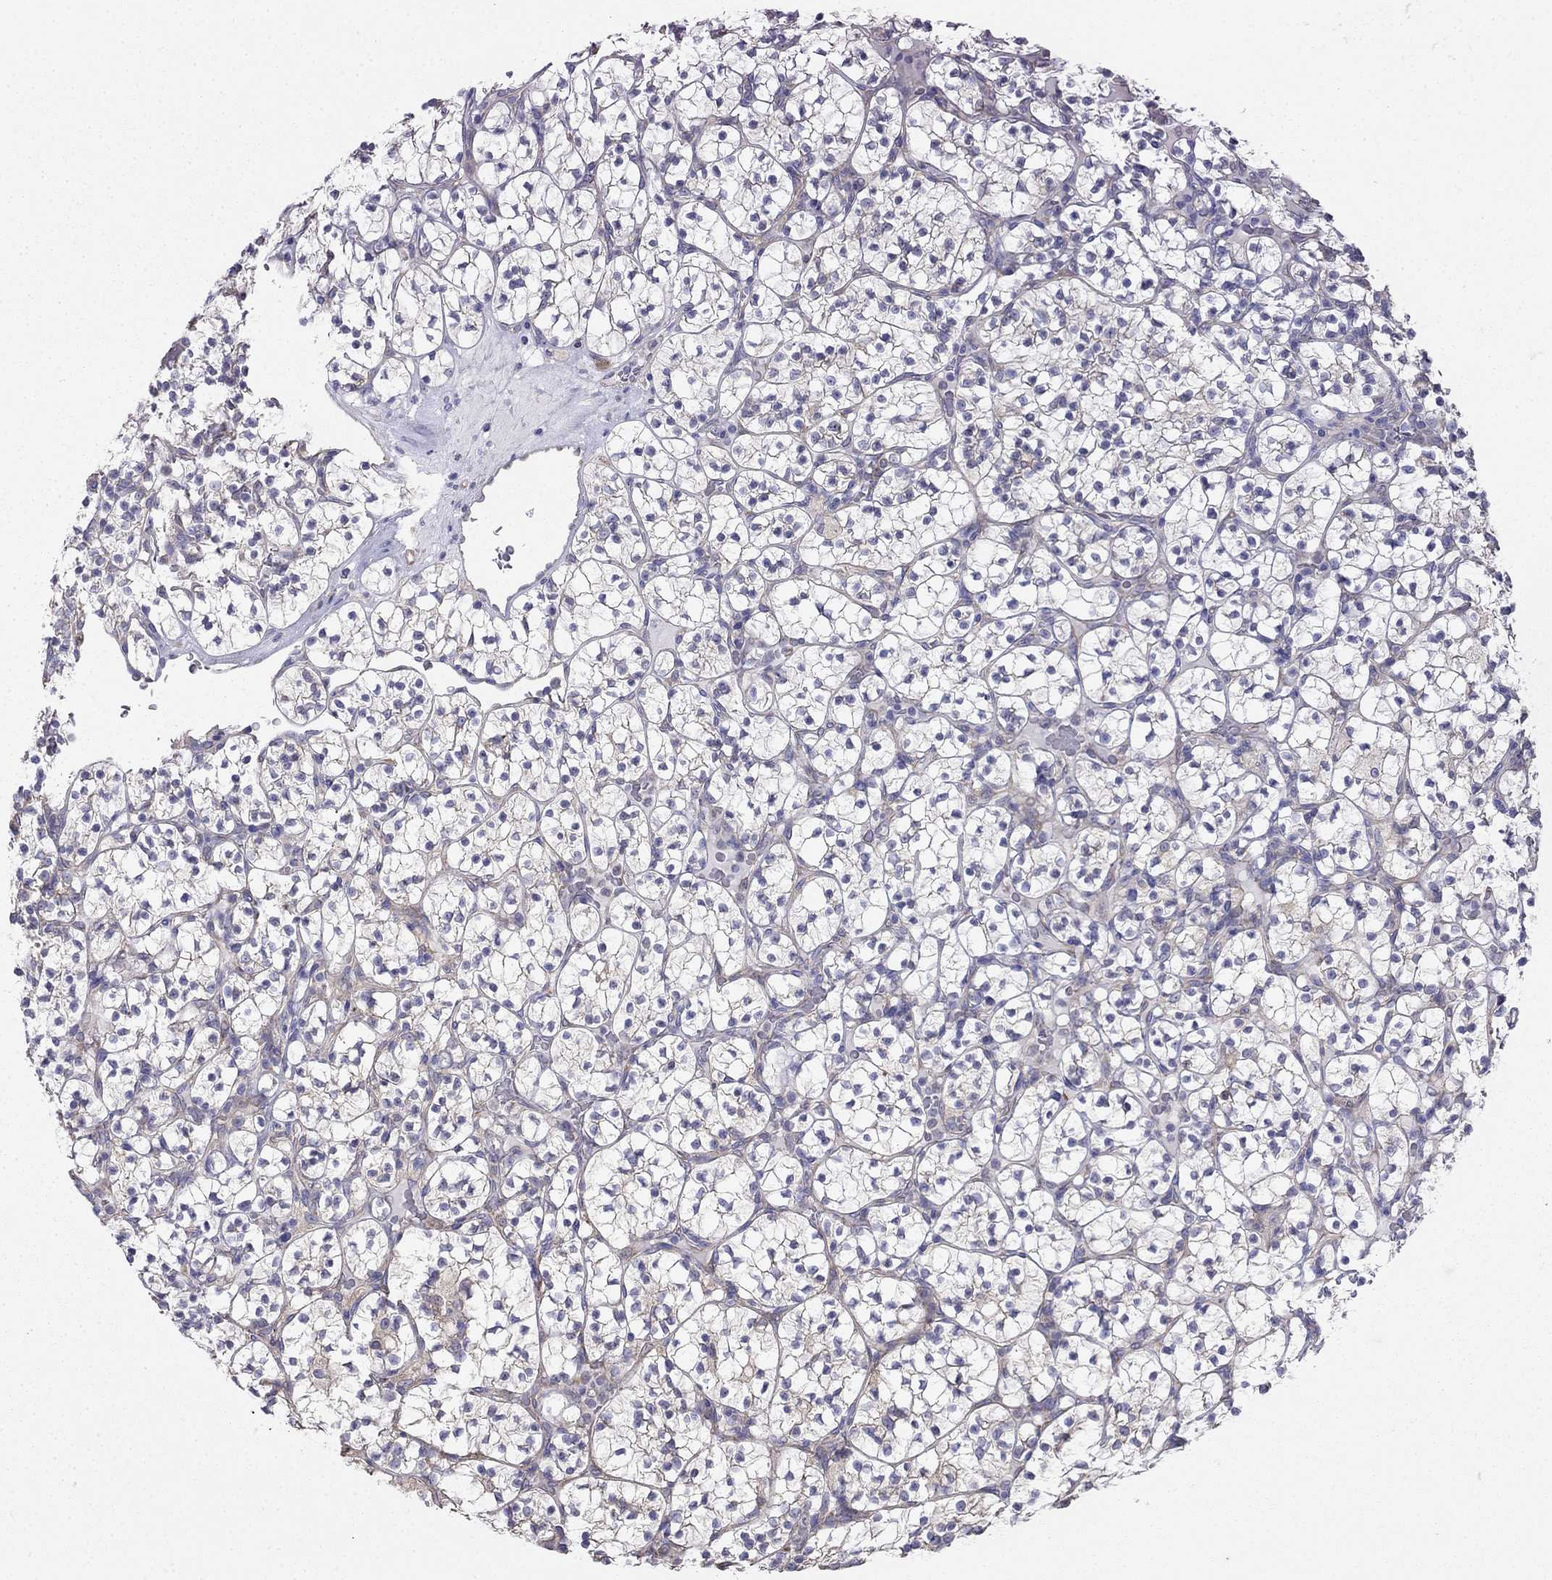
{"staining": {"intensity": "negative", "quantity": "none", "location": "none"}, "tissue": "renal cancer", "cell_type": "Tumor cells", "image_type": "cancer", "snomed": [{"axis": "morphology", "description": "Adenocarcinoma, NOS"}, {"axis": "topography", "description": "Kidney"}], "caption": "Image shows no protein positivity in tumor cells of adenocarcinoma (renal) tissue. (DAB (3,3'-diaminobenzidine) immunohistochemistry visualized using brightfield microscopy, high magnification).", "gene": "LONRF2", "patient": {"sex": "female", "age": 89}}